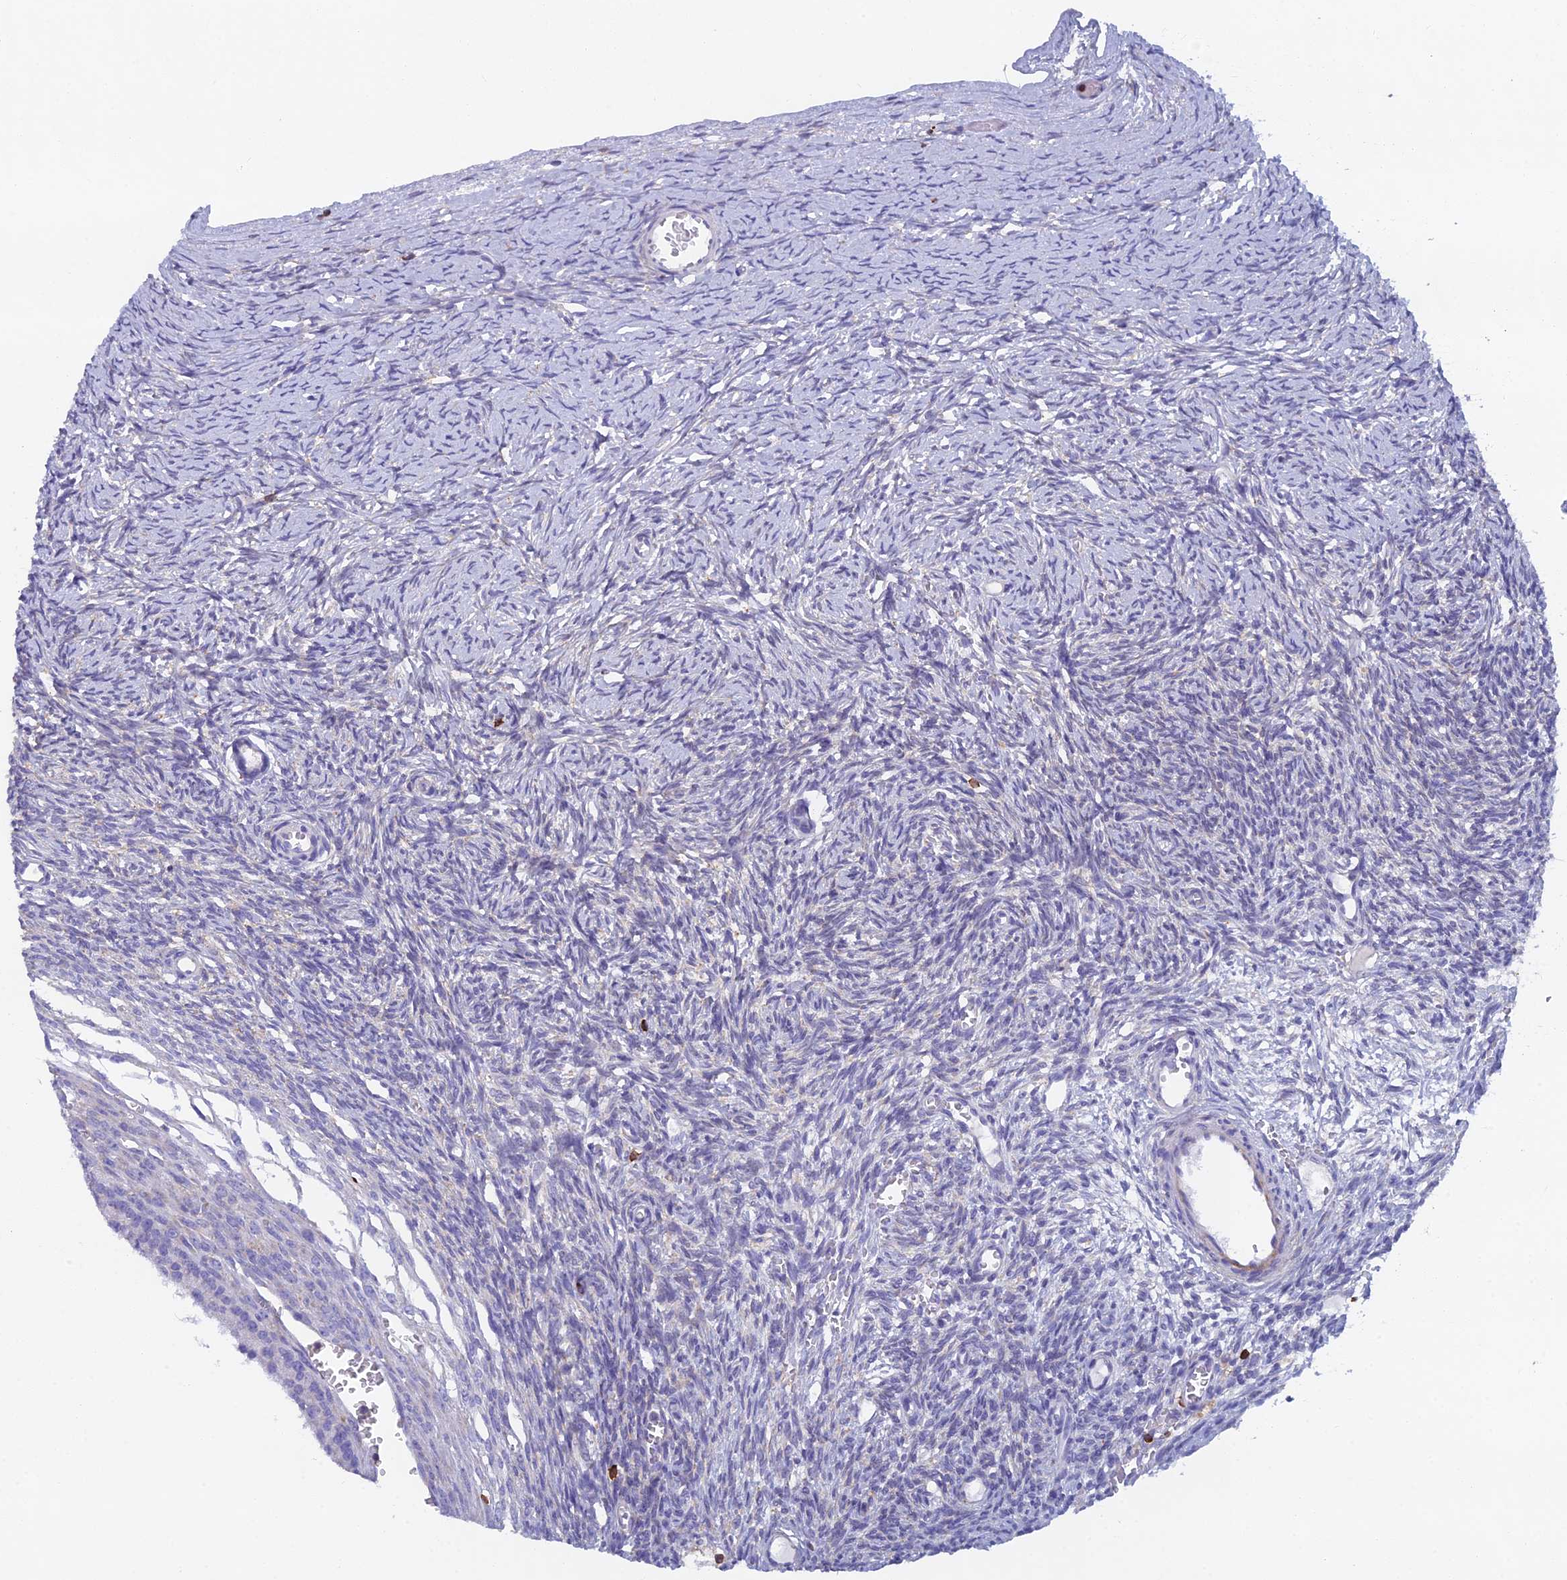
{"staining": {"intensity": "negative", "quantity": "none", "location": "none"}, "tissue": "ovary", "cell_type": "Ovarian stroma cells", "image_type": "normal", "snomed": [{"axis": "morphology", "description": "Normal tissue, NOS"}, {"axis": "topography", "description": "Ovary"}], "caption": "Immunohistochemical staining of benign ovary displays no significant staining in ovarian stroma cells.", "gene": "ABI3BP", "patient": {"sex": "female", "age": 39}}